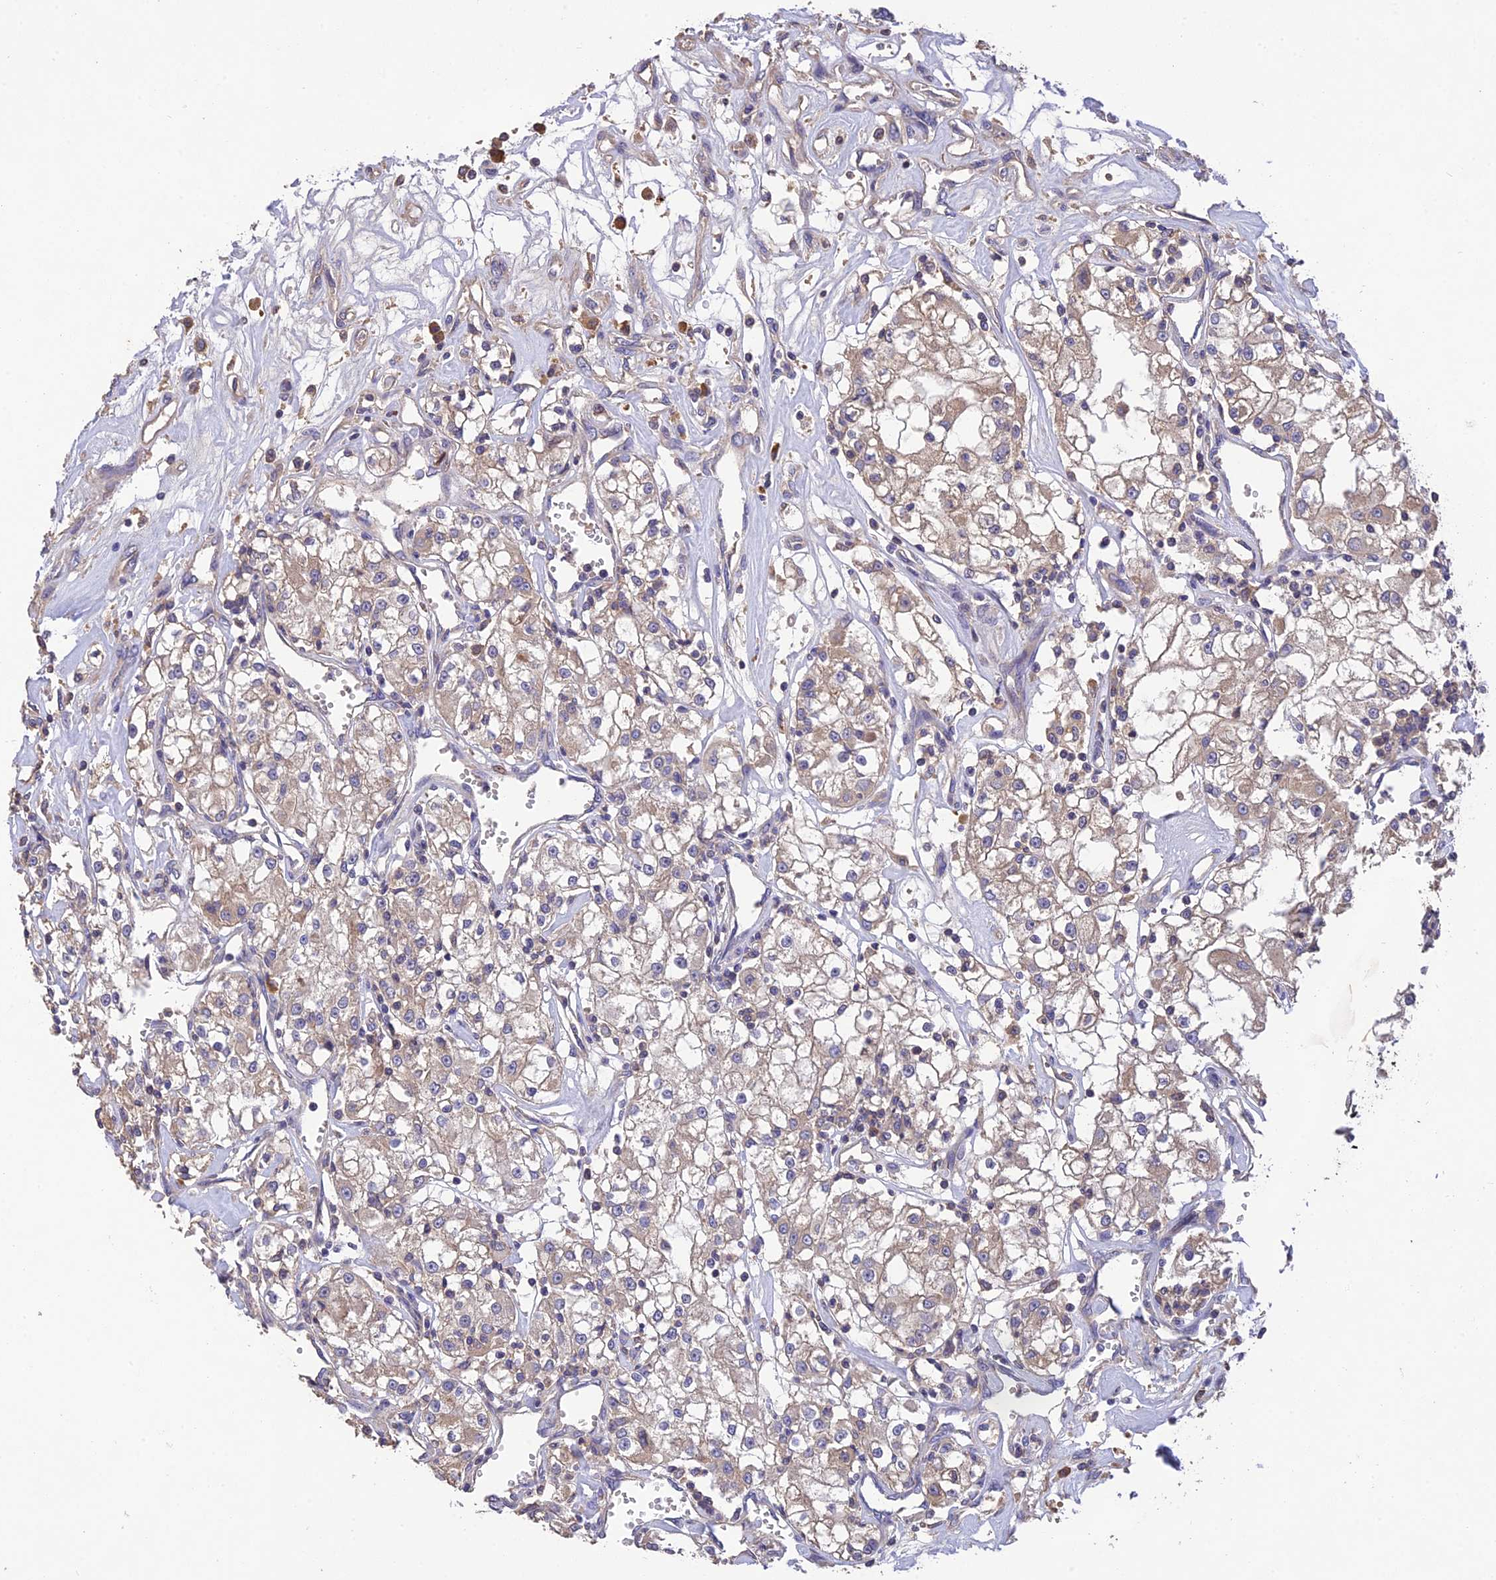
{"staining": {"intensity": "weak", "quantity": "25%-75%", "location": "cytoplasmic/membranous"}, "tissue": "renal cancer", "cell_type": "Tumor cells", "image_type": "cancer", "snomed": [{"axis": "morphology", "description": "Adenocarcinoma, NOS"}, {"axis": "topography", "description": "Kidney"}], "caption": "Adenocarcinoma (renal) stained with a brown dye demonstrates weak cytoplasmic/membranous positive staining in approximately 25%-75% of tumor cells.", "gene": "DENND5B", "patient": {"sex": "female", "age": 59}}